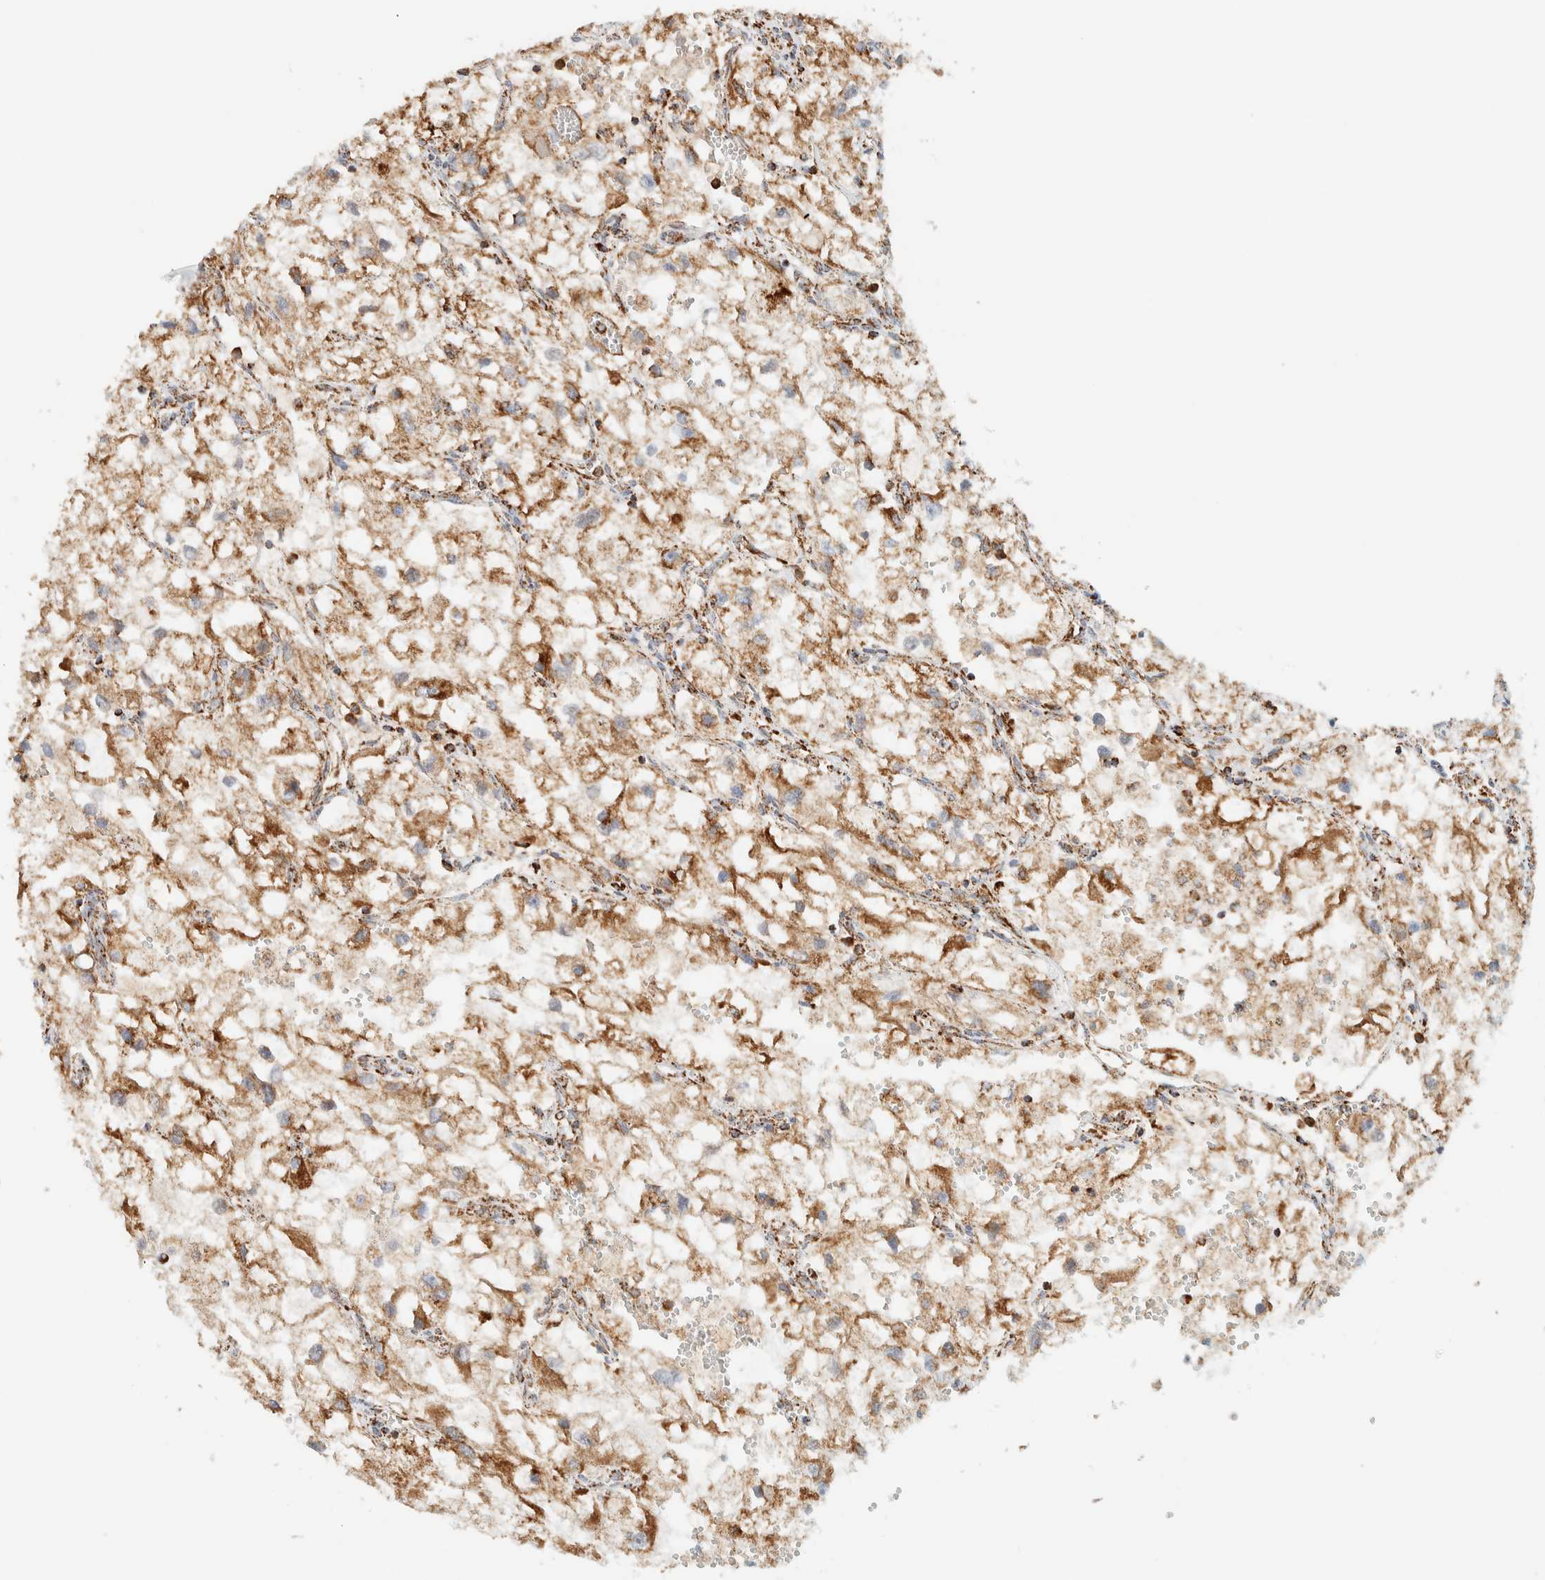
{"staining": {"intensity": "moderate", "quantity": ">75%", "location": "cytoplasmic/membranous"}, "tissue": "renal cancer", "cell_type": "Tumor cells", "image_type": "cancer", "snomed": [{"axis": "morphology", "description": "Adenocarcinoma, NOS"}, {"axis": "topography", "description": "Kidney"}], "caption": "The histopathology image reveals immunohistochemical staining of renal adenocarcinoma. There is moderate cytoplasmic/membranous staining is appreciated in about >75% of tumor cells. The protein of interest is shown in brown color, while the nuclei are stained blue.", "gene": "KIFAP3", "patient": {"sex": "female", "age": 70}}